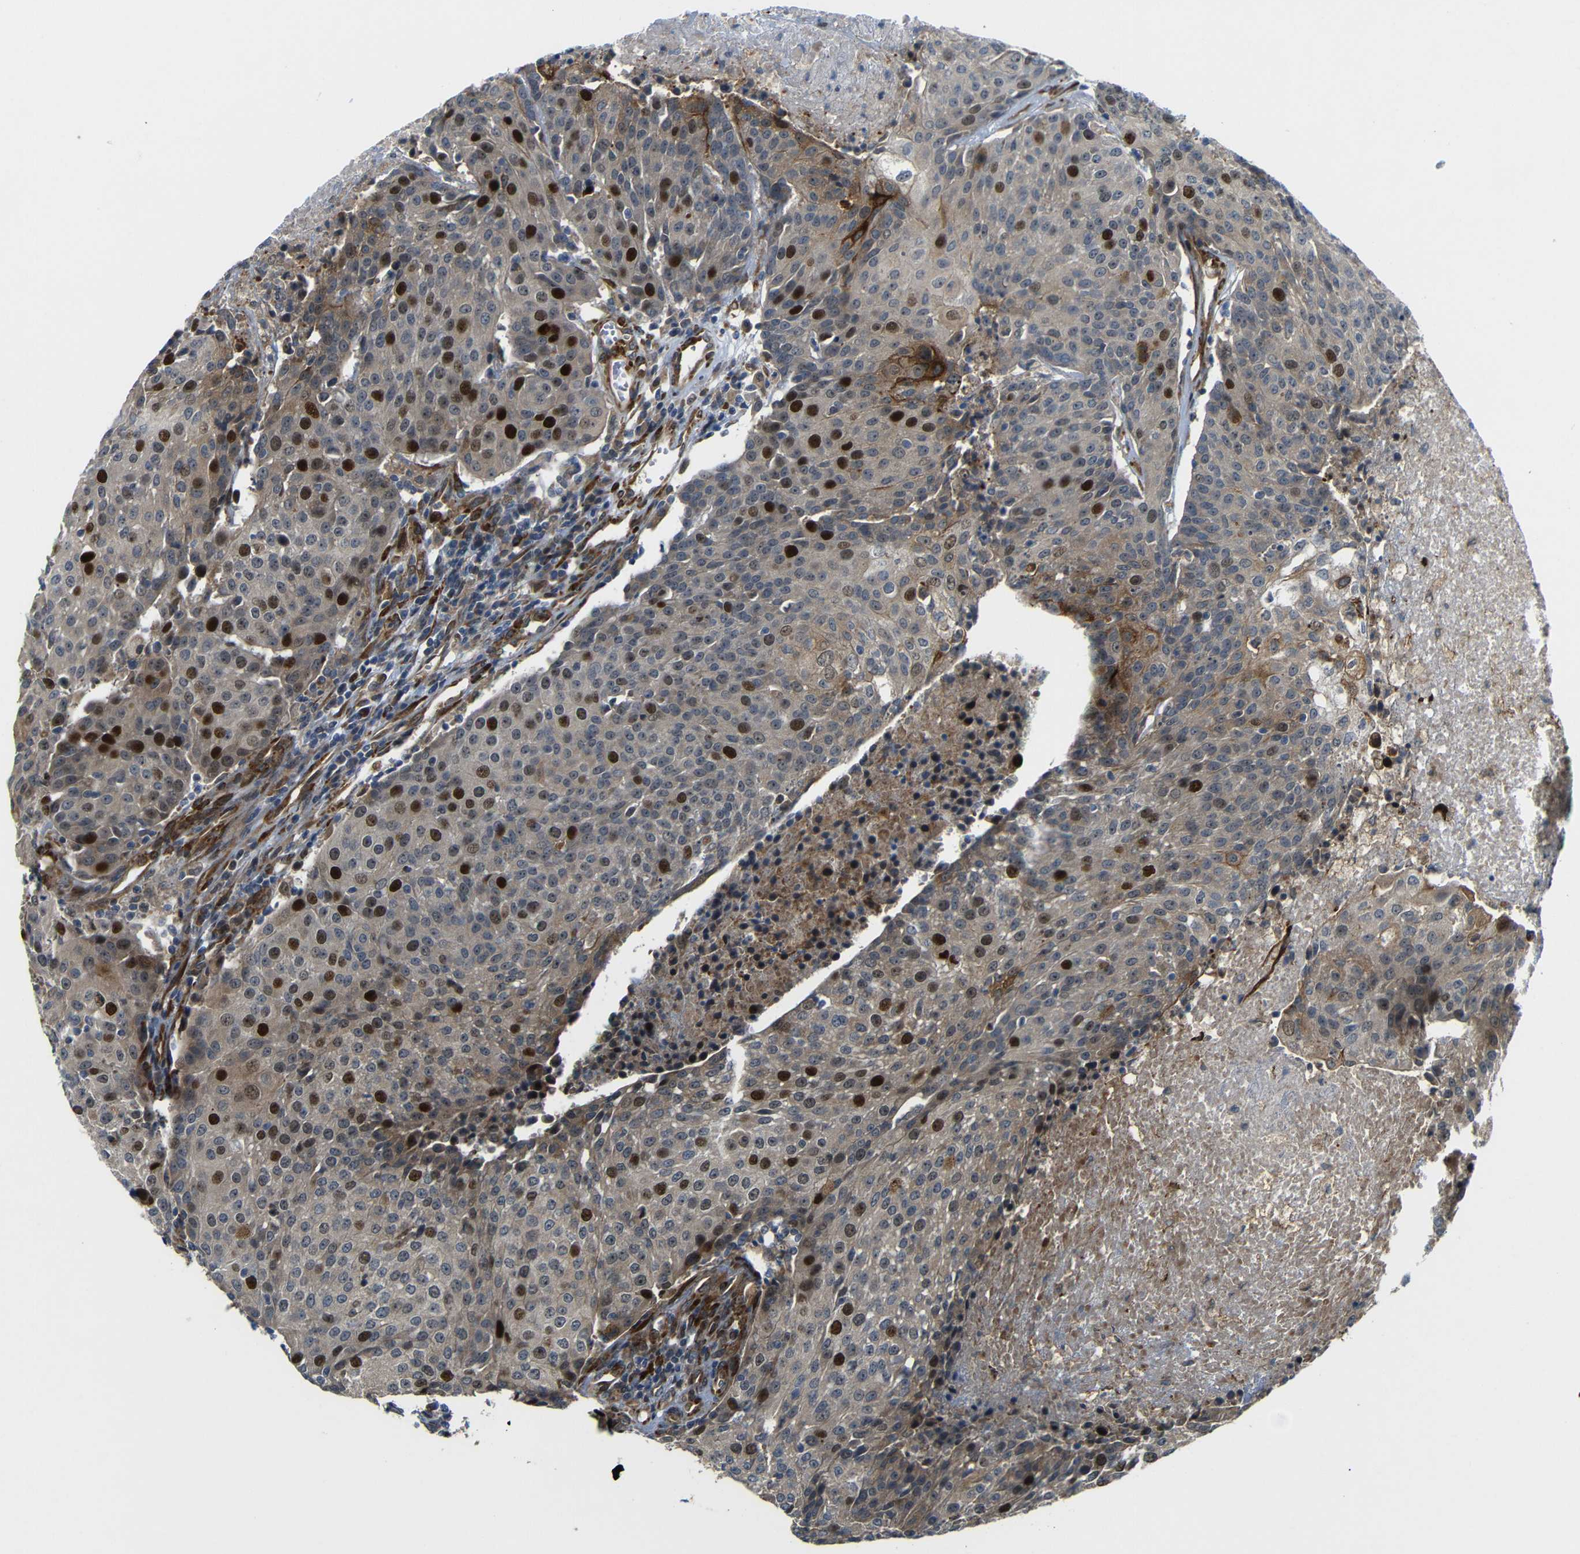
{"staining": {"intensity": "moderate", "quantity": ">75%", "location": "cytoplasmic/membranous,nuclear"}, "tissue": "urothelial cancer", "cell_type": "Tumor cells", "image_type": "cancer", "snomed": [{"axis": "morphology", "description": "Urothelial carcinoma, High grade"}, {"axis": "topography", "description": "Urinary bladder"}], "caption": "The immunohistochemical stain highlights moderate cytoplasmic/membranous and nuclear staining in tumor cells of high-grade urothelial carcinoma tissue.", "gene": "P3H2", "patient": {"sex": "female", "age": 85}}